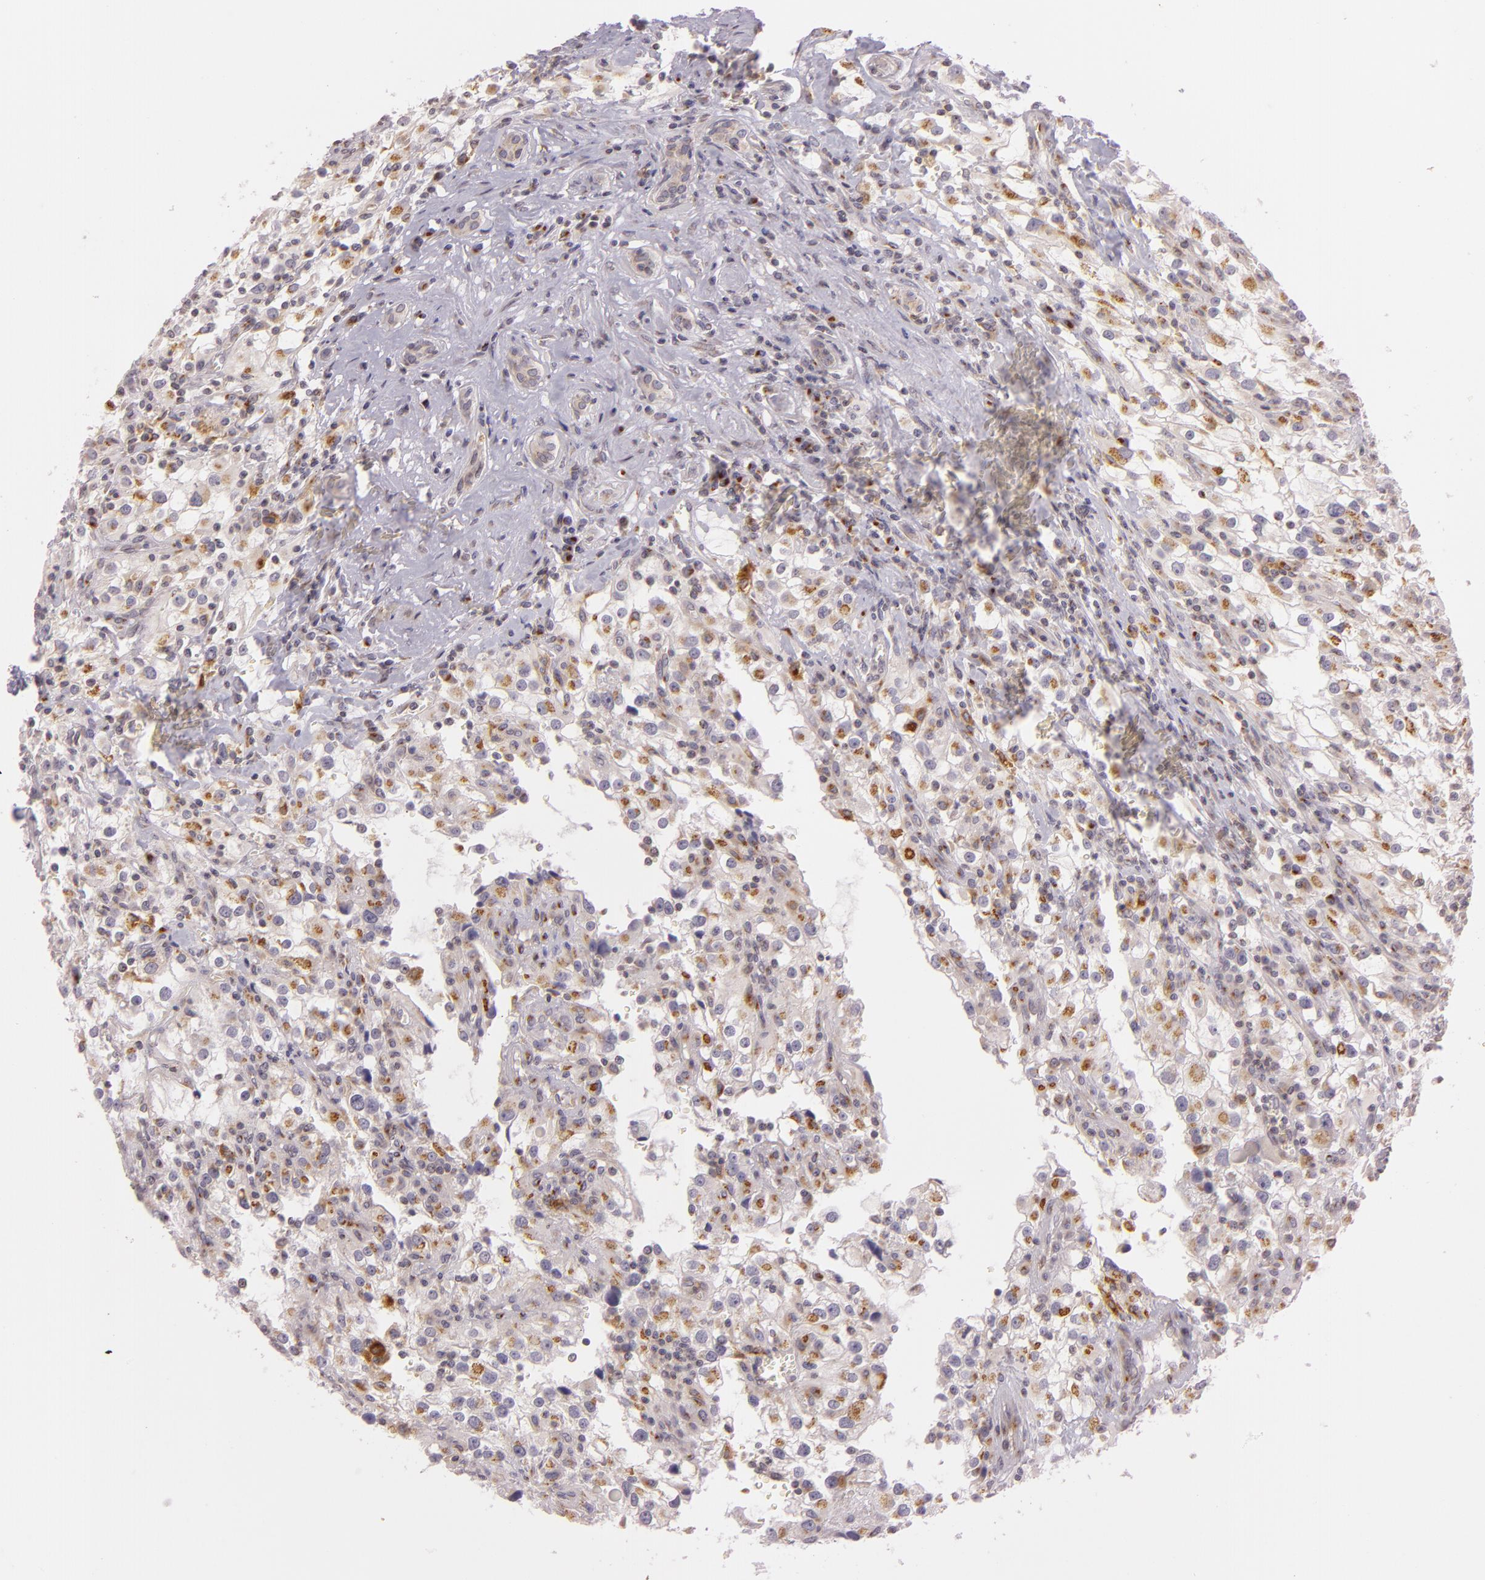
{"staining": {"intensity": "weak", "quantity": ">75%", "location": "cytoplasmic/membranous"}, "tissue": "renal cancer", "cell_type": "Tumor cells", "image_type": "cancer", "snomed": [{"axis": "morphology", "description": "Adenocarcinoma, NOS"}, {"axis": "topography", "description": "Kidney"}], "caption": "Immunohistochemistry staining of renal cancer (adenocarcinoma), which shows low levels of weak cytoplasmic/membranous positivity in approximately >75% of tumor cells indicating weak cytoplasmic/membranous protein staining. The staining was performed using DAB (3,3'-diaminobenzidine) (brown) for protein detection and nuclei were counterstained in hematoxylin (blue).", "gene": "LGMN", "patient": {"sex": "female", "age": 52}}